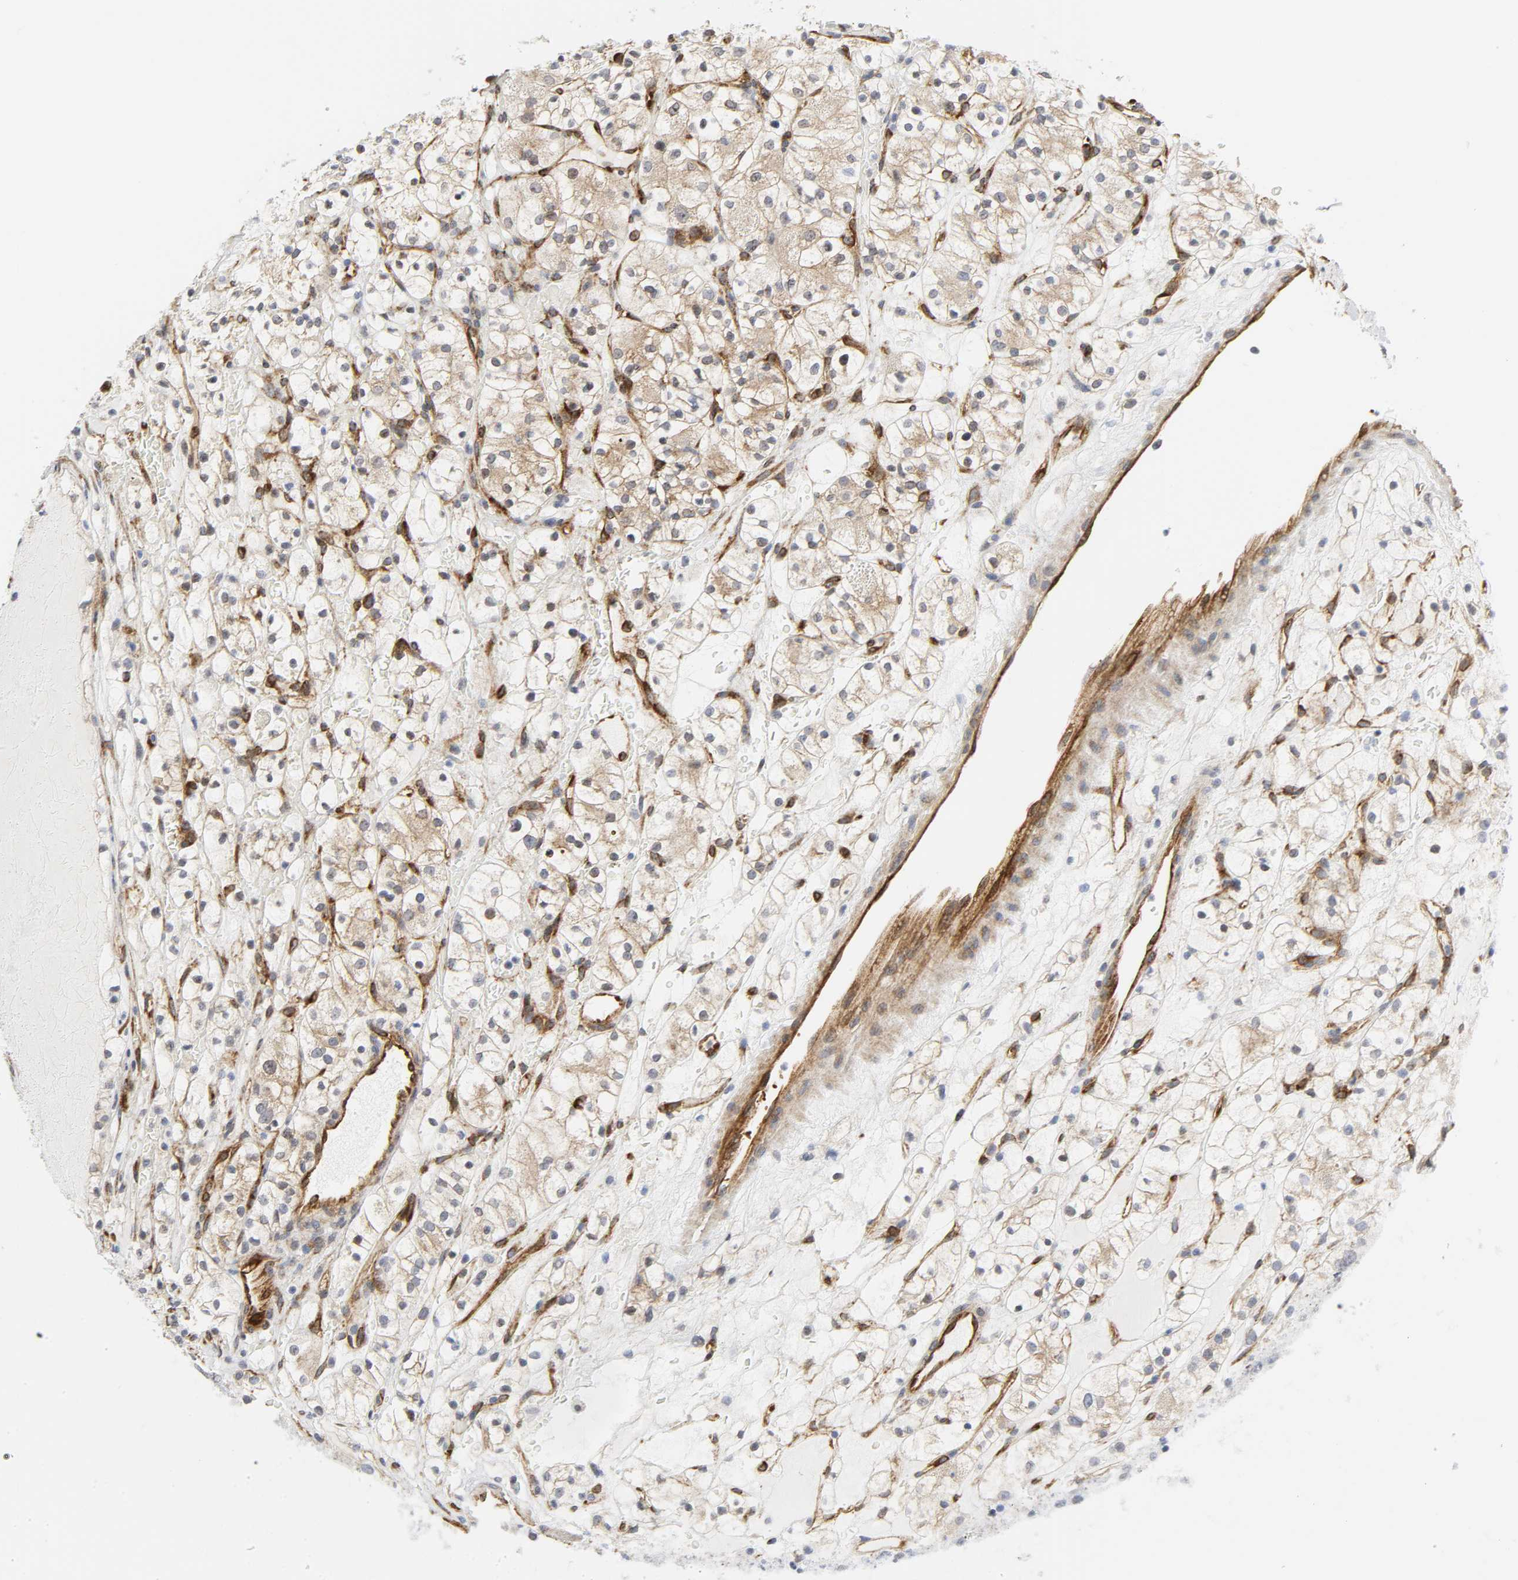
{"staining": {"intensity": "moderate", "quantity": "<25%", "location": "cytoplasmic/membranous"}, "tissue": "renal cancer", "cell_type": "Tumor cells", "image_type": "cancer", "snomed": [{"axis": "morphology", "description": "Adenocarcinoma, NOS"}, {"axis": "topography", "description": "Kidney"}], "caption": "Immunohistochemistry (IHC) of renal adenocarcinoma displays low levels of moderate cytoplasmic/membranous positivity in about <25% of tumor cells.", "gene": "DOCK1", "patient": {"sex": "female", "age": 60}}